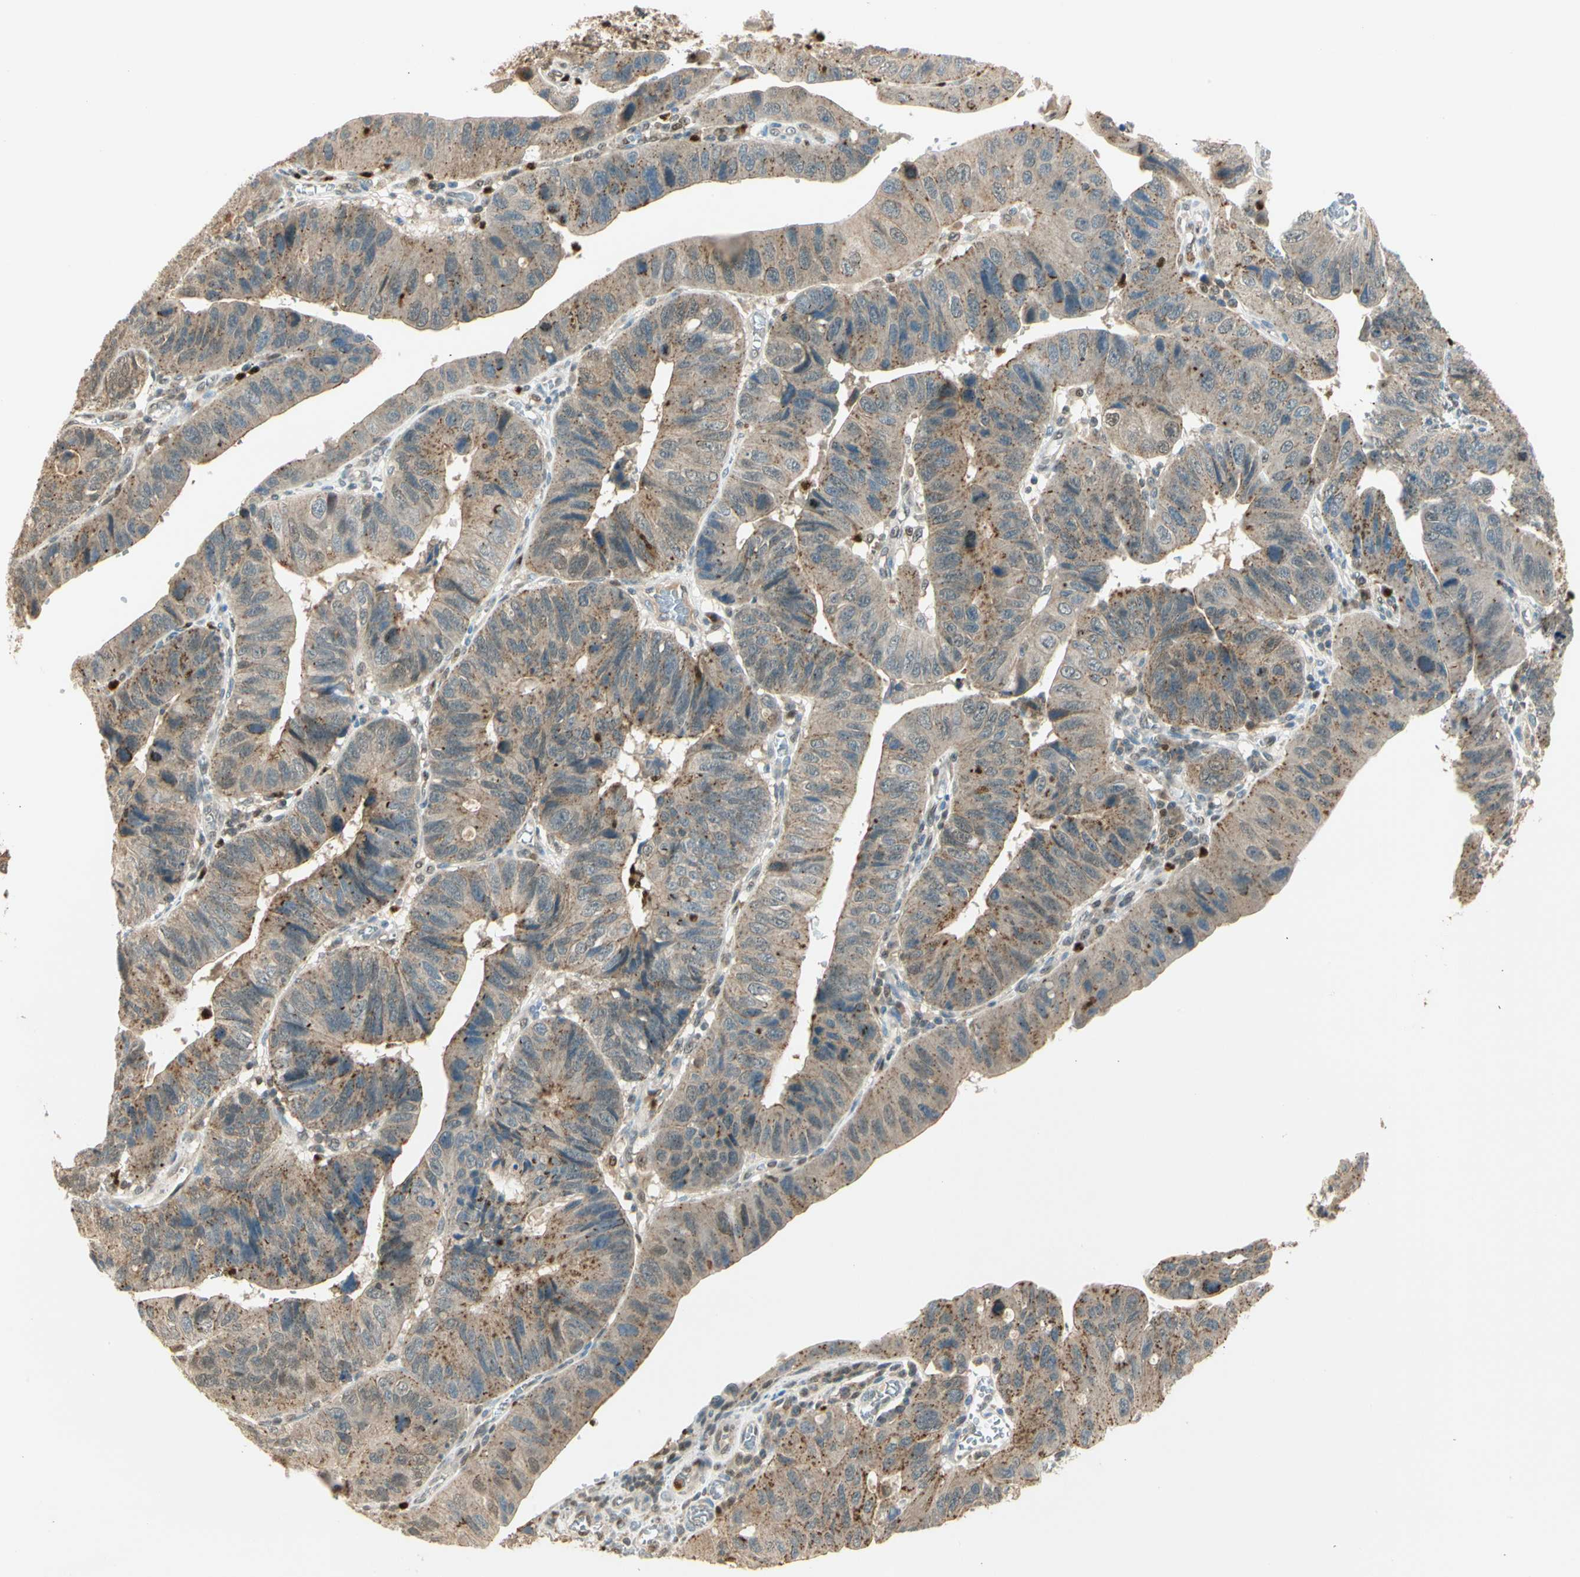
{"staining": {"intensity": "moderate", "quantity": "25%-75%", "location": "cytoplasmic/membranous"}, "tissue": "stomach cancer", "cell_type": "Tumor cells", "image_type": "cancer", "snomed": [{"axis": "morphology", "description": "Adenocarcinoma, NOS"}, {"axis": "topography", "description": "Stomach"}], "caption": "Brown immunohistochemical staining in human stomach cancer exhibits moderate cytoplasmic/membranous staining in about 25%-75% of tumor cells. Nuclei are stained in blue.", "gene": "LTA4H", "patient": {"sex": "male", "age": 59}}